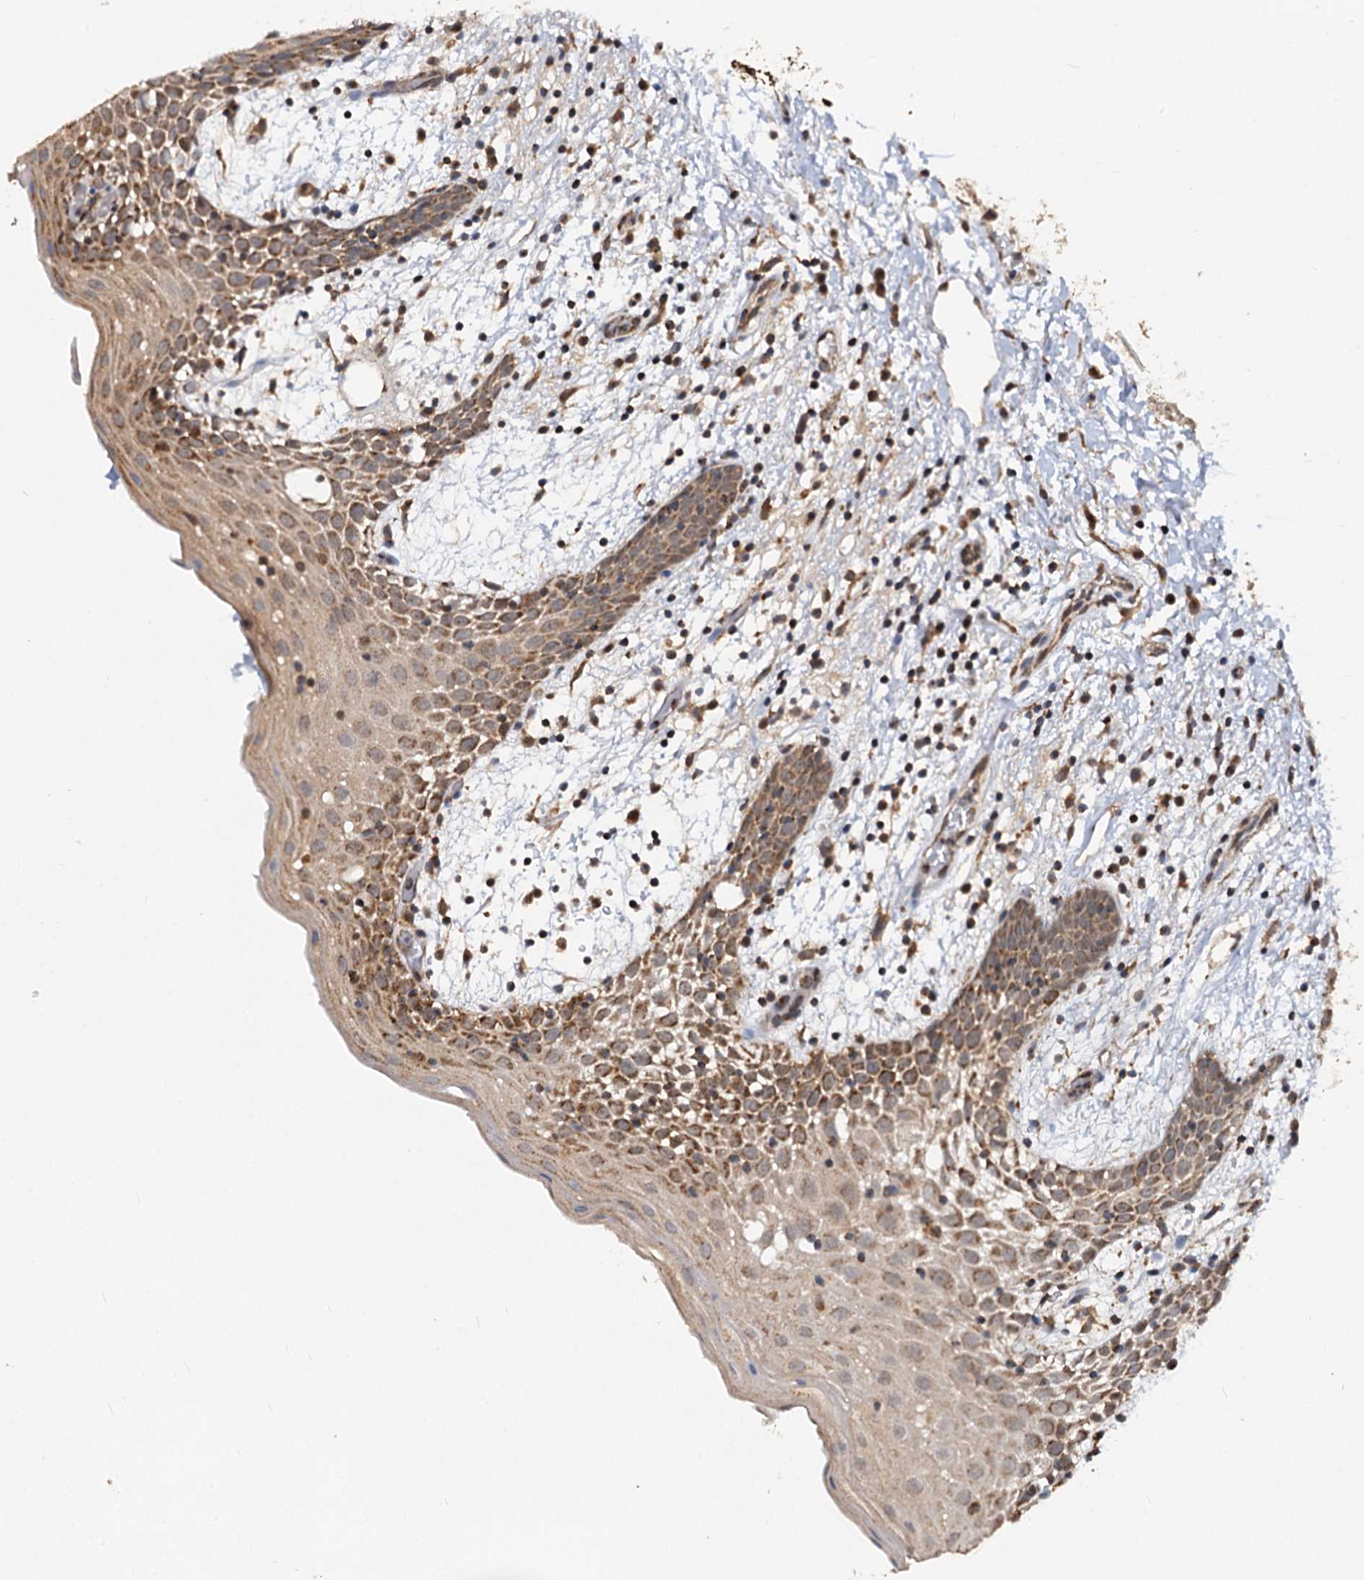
{"staining": {"intensity": "moderate", "quantity": ">75%", "location": "cytoplasmic/membranous,nuclear"}, "tissue": "oral mucosa", "cell_type": "Squamous epithelial cells", "image_type": "normal", "snomed": [{"axis": "morphology", "description": "Normal tissue, NOS"}, {"axis": "topography", "description": "Skeletal muscle"}, {"axis": "topography", "description": "Oral tissue"}, {"axis": "topography", "description": "Salivary gland"}, {"axis": "topography", "description": "Peripheral nerve tissue"}], "caption": "DAB immunohistochemical staining of unremarkable human oral mucosa displays moderate cytoplasmic/membranous,nuclear protein staining in about >75% of squamous epithelial cells. (DAB IHC with brightfield microscopy, high magnification).", "gene": "CEP76", "patient": {"sex": "male", "age": 54}}